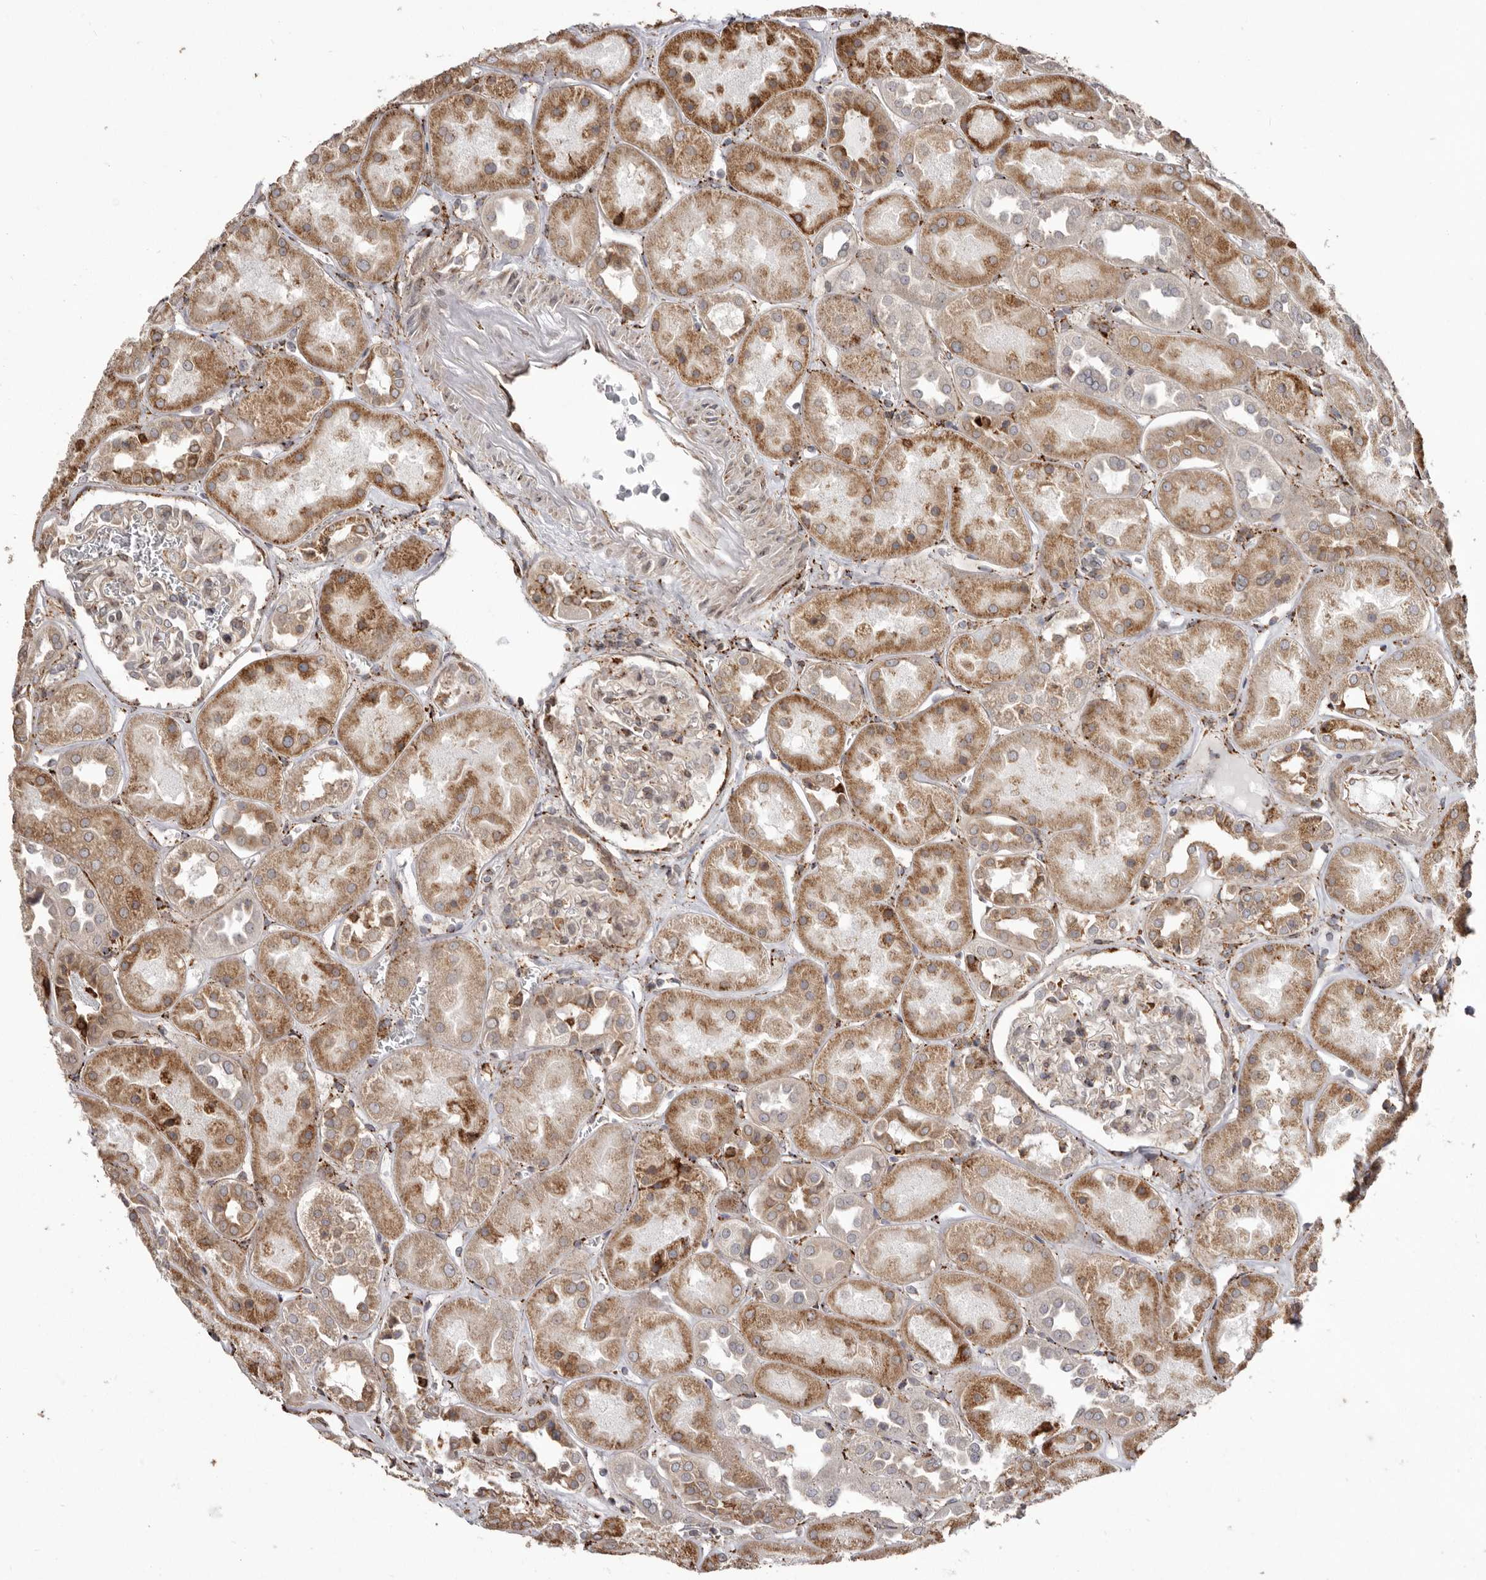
{"staining": {"intensity": "moderate", "quantity": "<25%", "location": "cytoplasmic/membranous"}, "tissue": "kidney", "cell_type": "Cells in glomeruli", "image_type": "normal", "snomed": [{"axis": "morphology", "description": "Normal tissue, NOS"}, {"axis": "topography", "description": "Kidney"}], "caption": "Immunohistochemistry (IHC) (DAB (3,3'-diaminobenzidine)) staining of benign kidney exhibits moderate cytoplasmic/membranous protein staining in approximately <25% of cells in glomeruli.", "gene": "NUP43", "patient": {"sex": "male", "age": 70}}